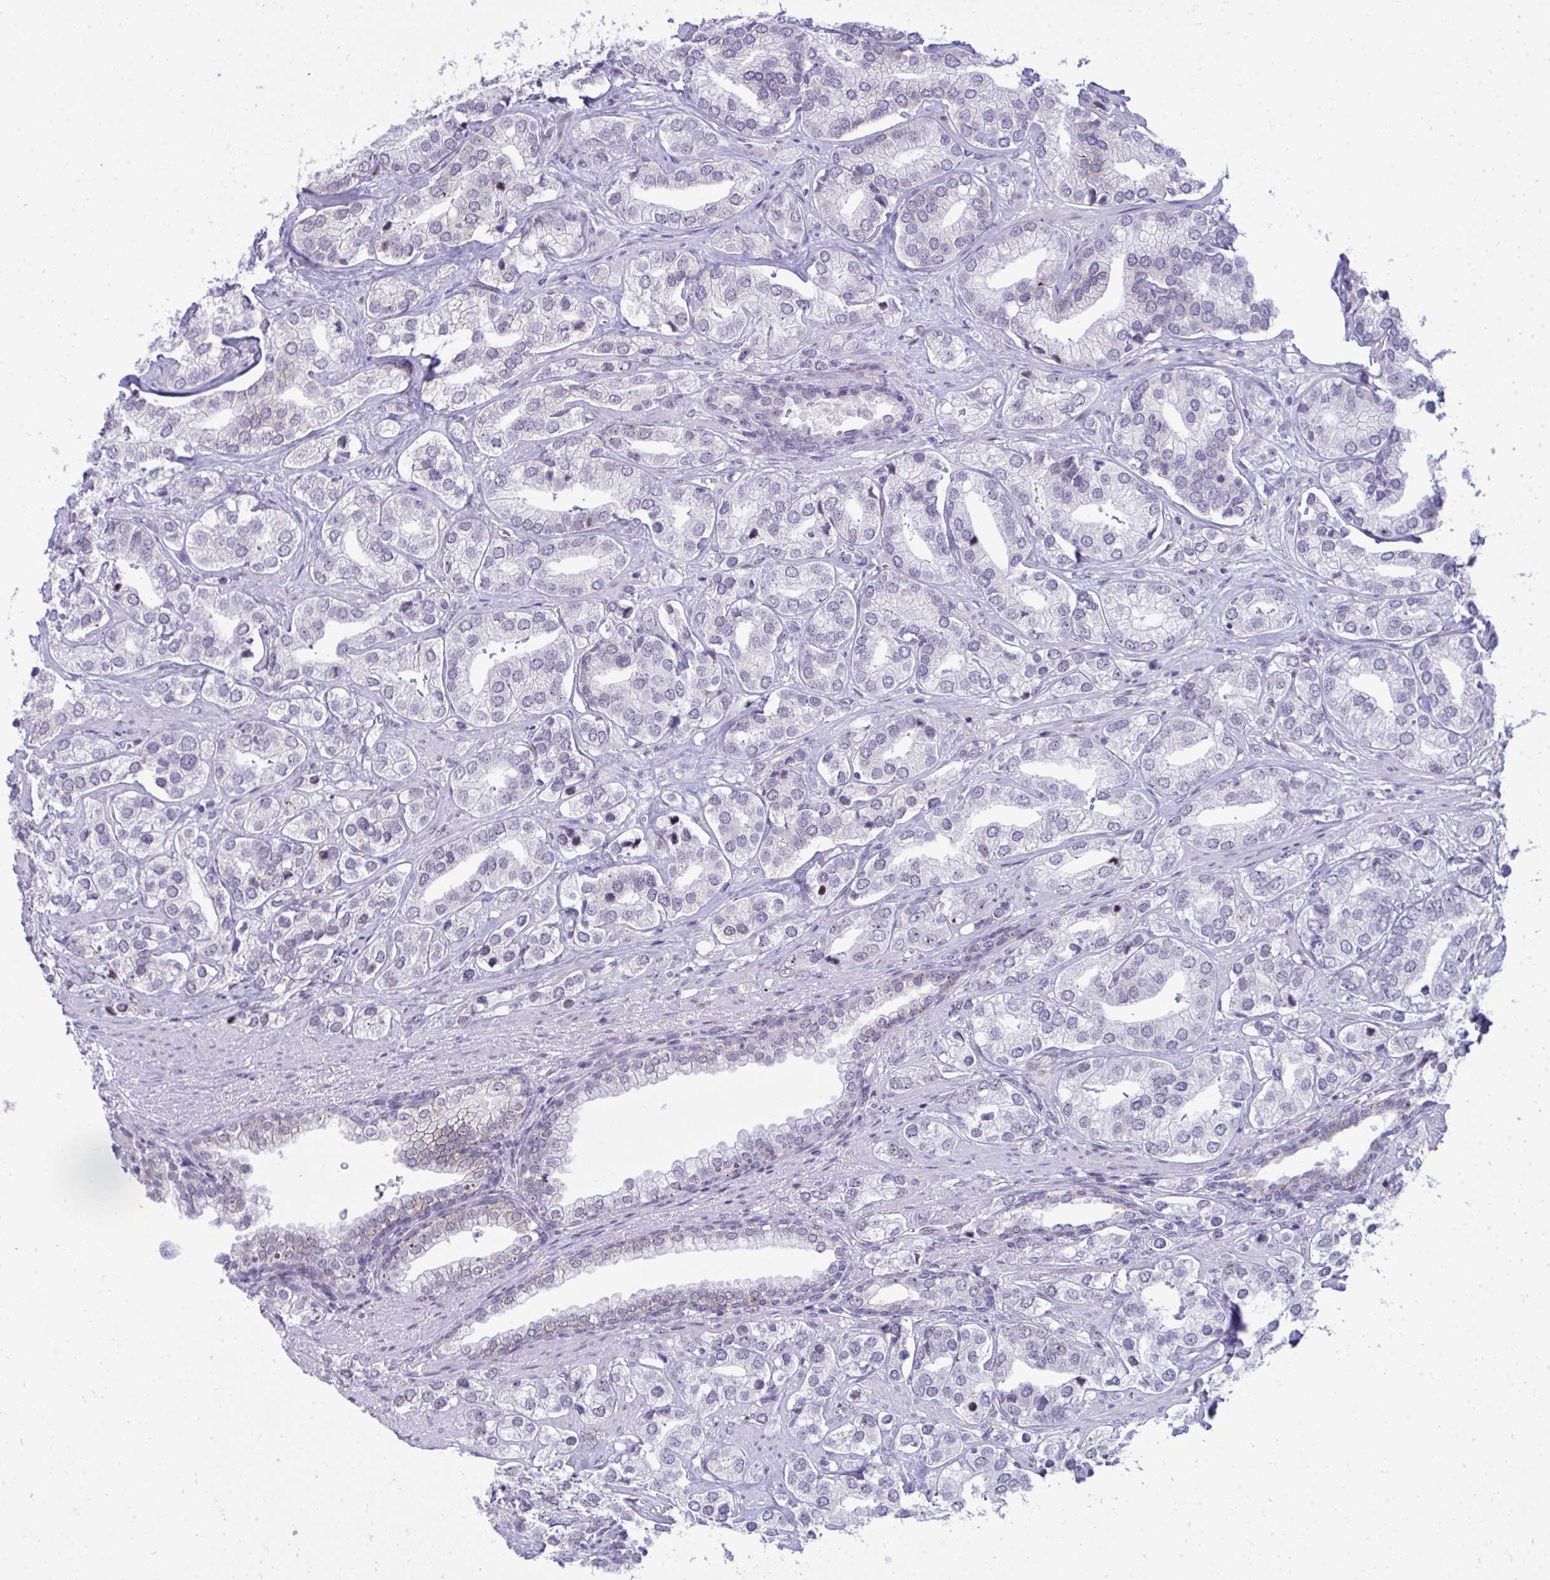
{"staining": {"intensity": "weak", "quantity": "<25%", "location": "nuclear"}, "tissue": "prostate cancer", "cell_type": "Tumor cells", "image_type": "cancer", "snomed": [{"axis": "morphology", "description": "Adenocarcinoma, High grade"}, {"axis": "topography", "description": "Prostate"}], "caption": "A micrograph of human prostate cancer (high-grade adenocarcinoma) is negative for staining in tumor cells. (IHC, brightfield microscopy, high magnification).", "gene": "GLDN", "patient": {"sex": "male", "age": 58}}